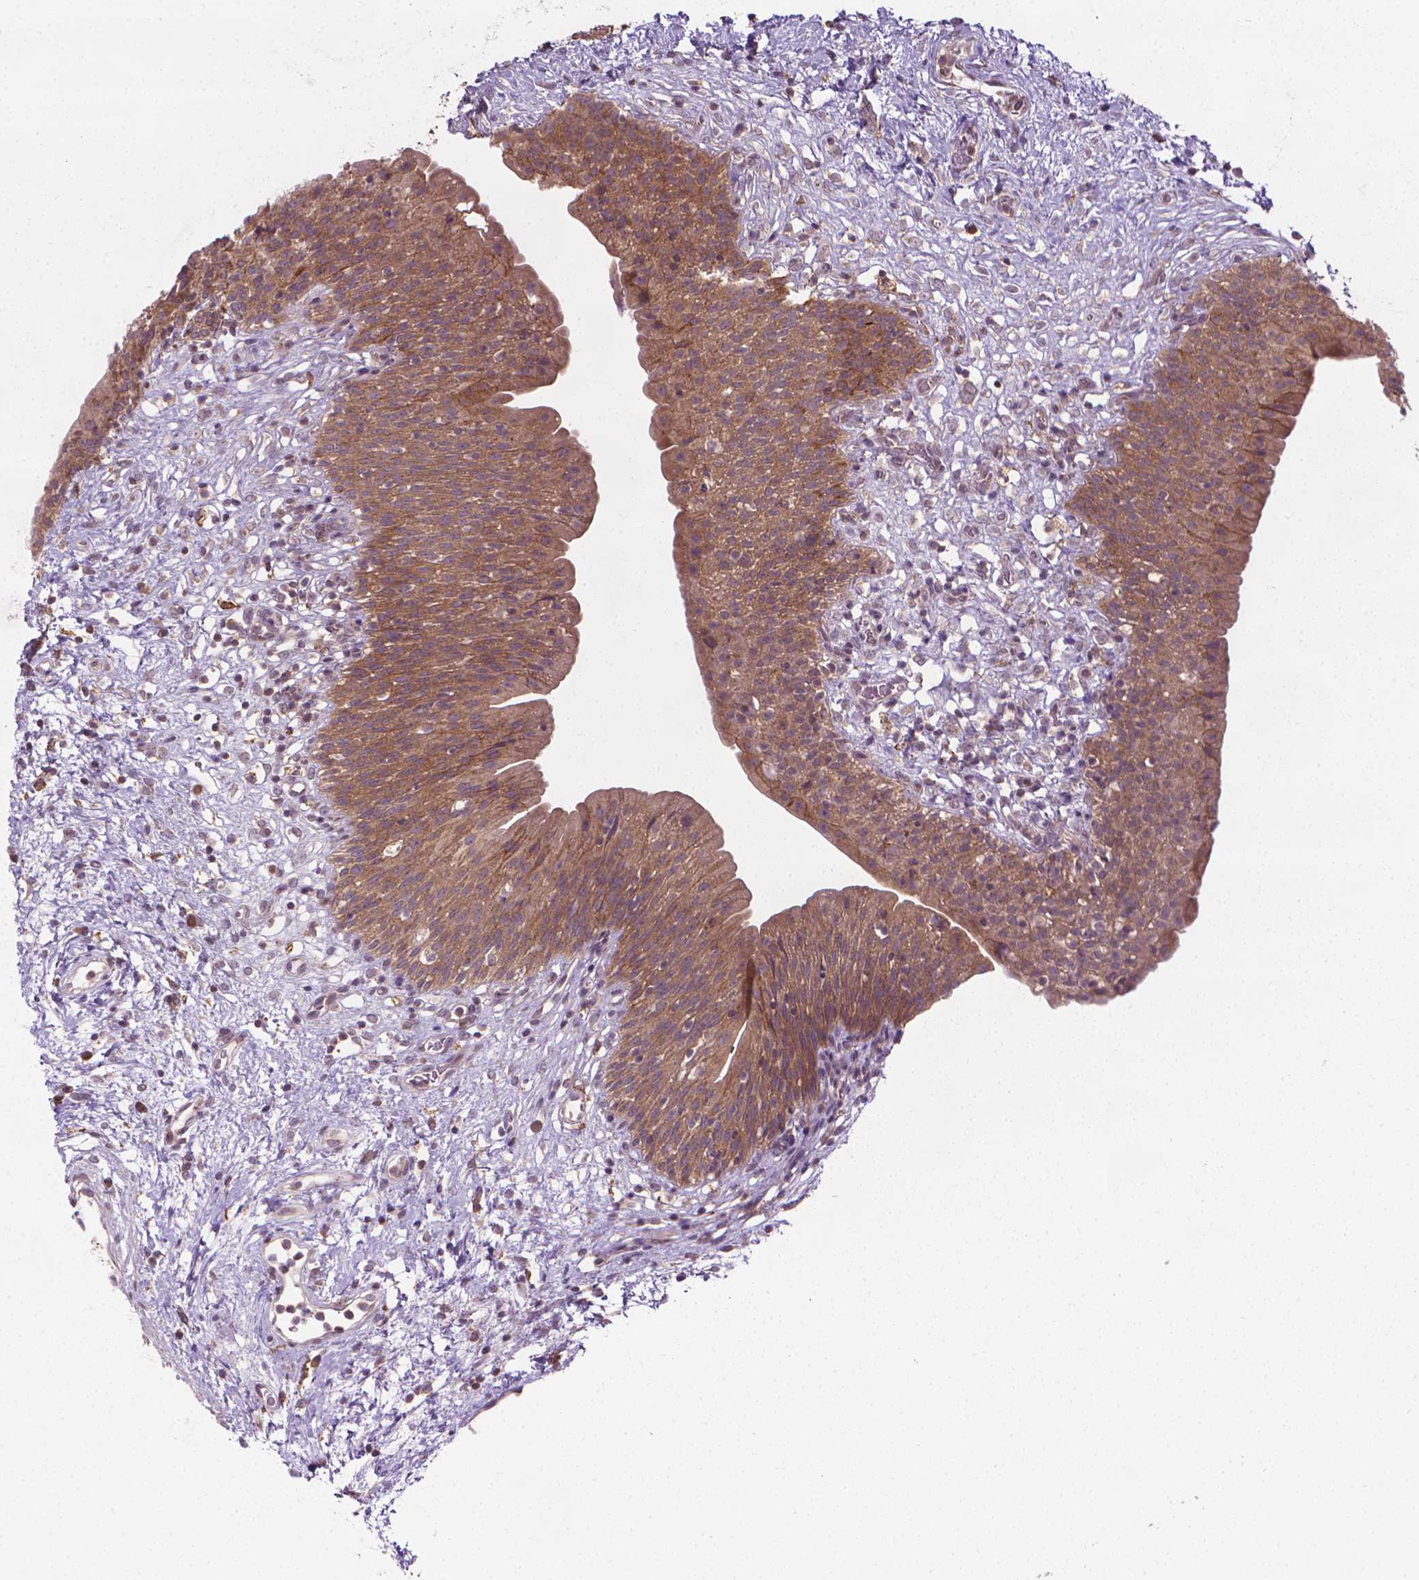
{"staining": {"intensity": "strong", "quantity": ">75%", "location": "cytoplasmic/membranous"}, "tissue": "urinary bladder", "cell_type": "Urothelial cells", "image_type": "normal", "snomed": [{"axis": "morphology", "description": "Normal tissue, NOS"}, {"axis": "topography", "description": "Urinary bladder"}], "caption": "This histopathology image displays normal urinary bladder stained with immunohistochemistry to label a protein in brown. The cytoplasmic/membranous of urothelial cells show strong positivity for the protein. Nuclei are counter-stained blue.", "gene": "PRAG1", "patient": {"sex": "male", "age": 76}}